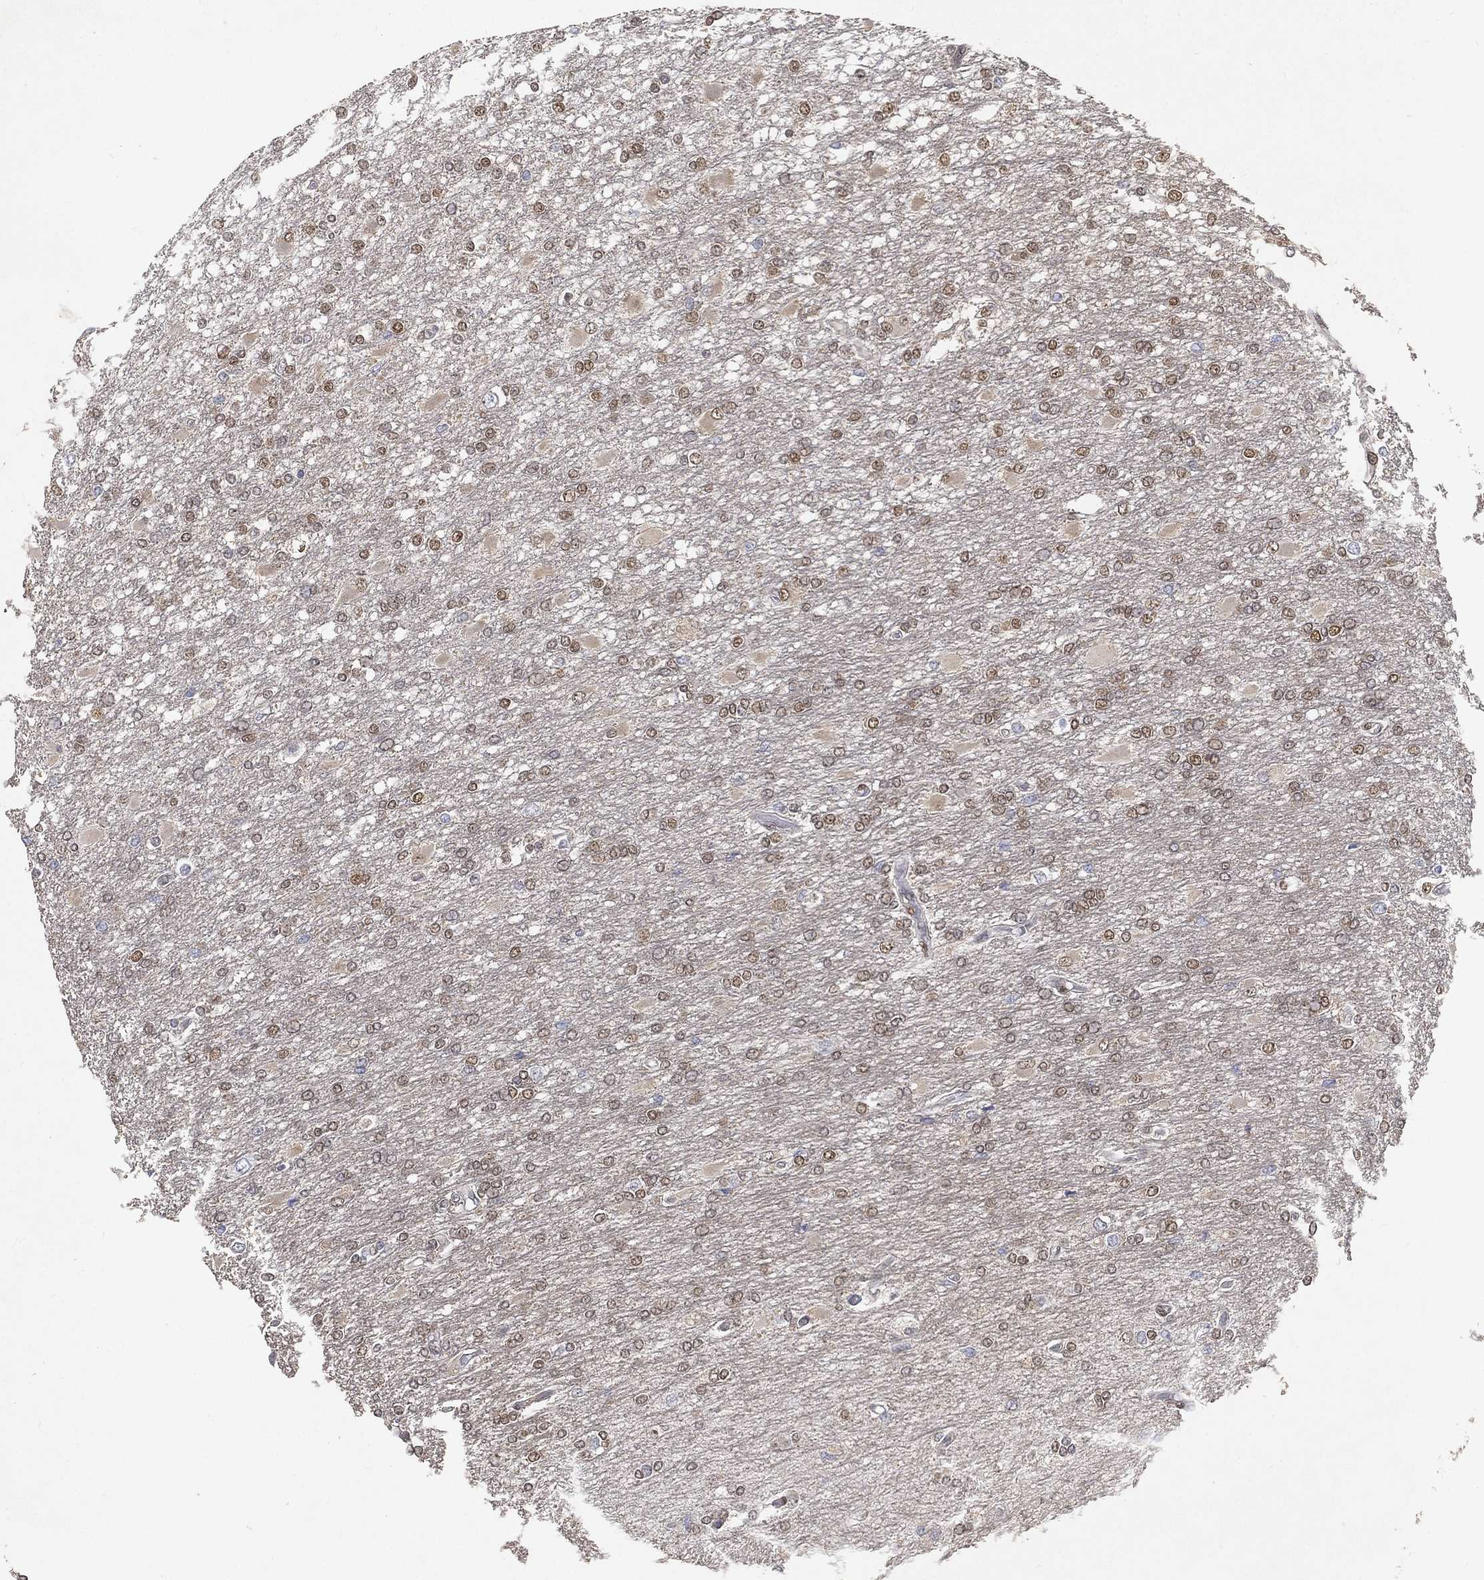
{"staining": {"intensity": "weak", "quantity": "25%-75%", "location": "nuclear"}, "tissue": "glioma", "cell_type": "Tumor cells", "image_type": "cancer", "snomed": [{"axis": "morphology", "description": "Glioma, malignant, High grade"}, {"axis": "topography", "description": "Cerebral cortex"}], "caption": "Glioma stained with a brown dye reveals weak nuclear positive expression in approximately 25%-75% of tumor cells.", "gene": "CRTC3", "patient": {"sex": "male", "age": 79}}